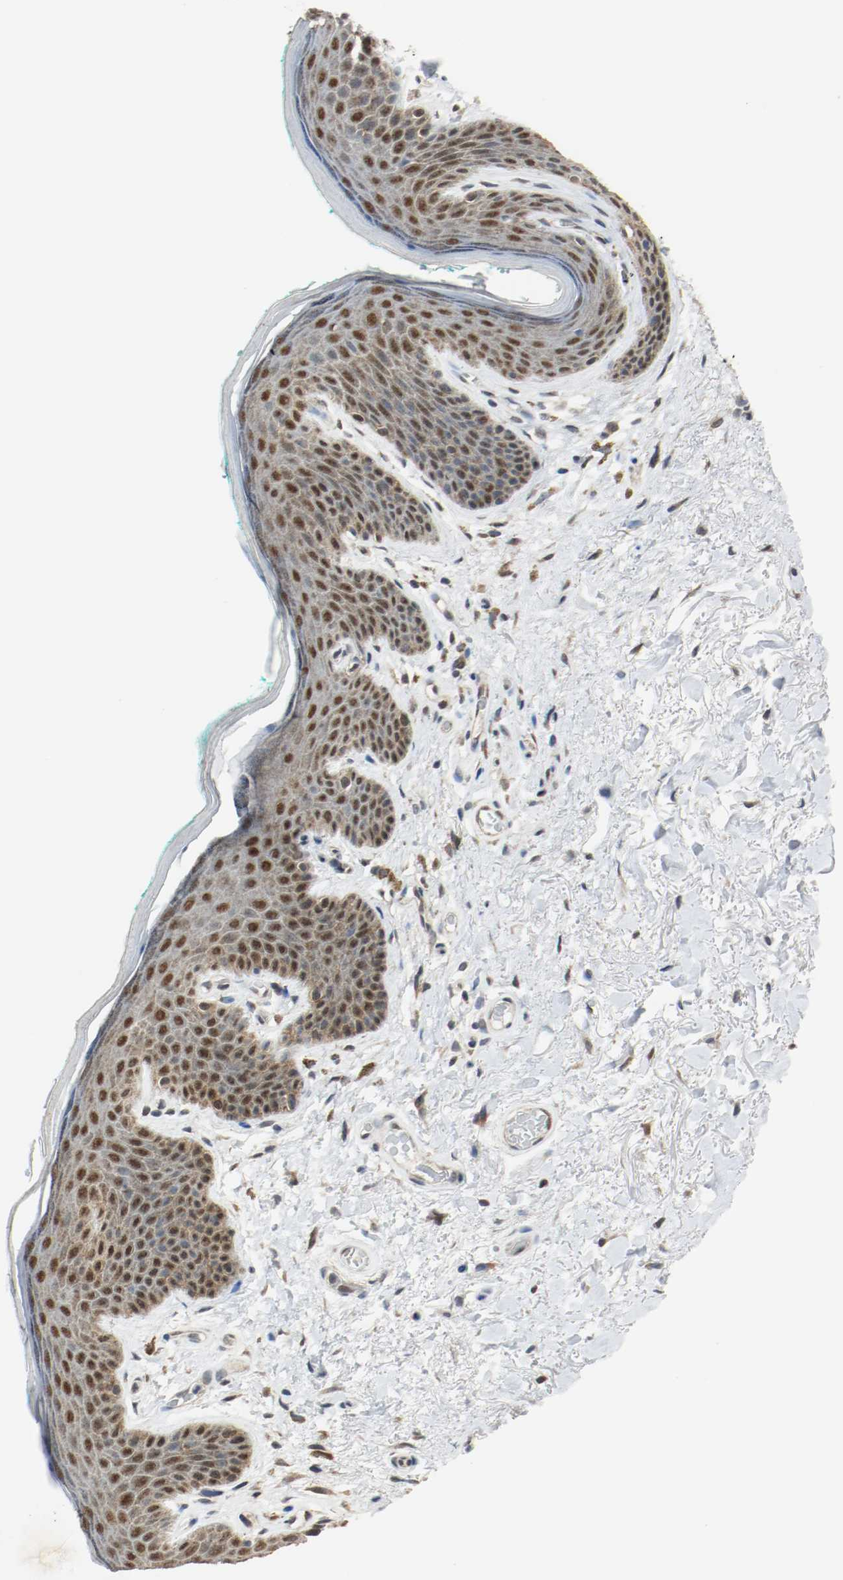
{"staining": {"intensity": "strong", "quantity": ">75%", "location": "cytoplasmic/membranous,nuclear"}, "tissue": "skin", "cell_type": "Epidermal cells", "image_type": "normal", "snomed": [{"axis": "morphology", "description": "Normal tissue, NOS"}, {"axis": "topography", "description": "Anal"}], "caption": "IHC staining of benign skin, which shows high levels of strong cytoplasmic/membranous,nuclear expression in about >75% of epidermal cells indicating strong cytoplasmic/membranous,nuclear protein staining. The staining was performed using DAB (3,3'-diaminobenzidine) (brown) for protein detection and nuclei were counterstained in hematoxylin (blue).", "gene": "PPME1", "patient": {"sex": "male", "age": 74}}